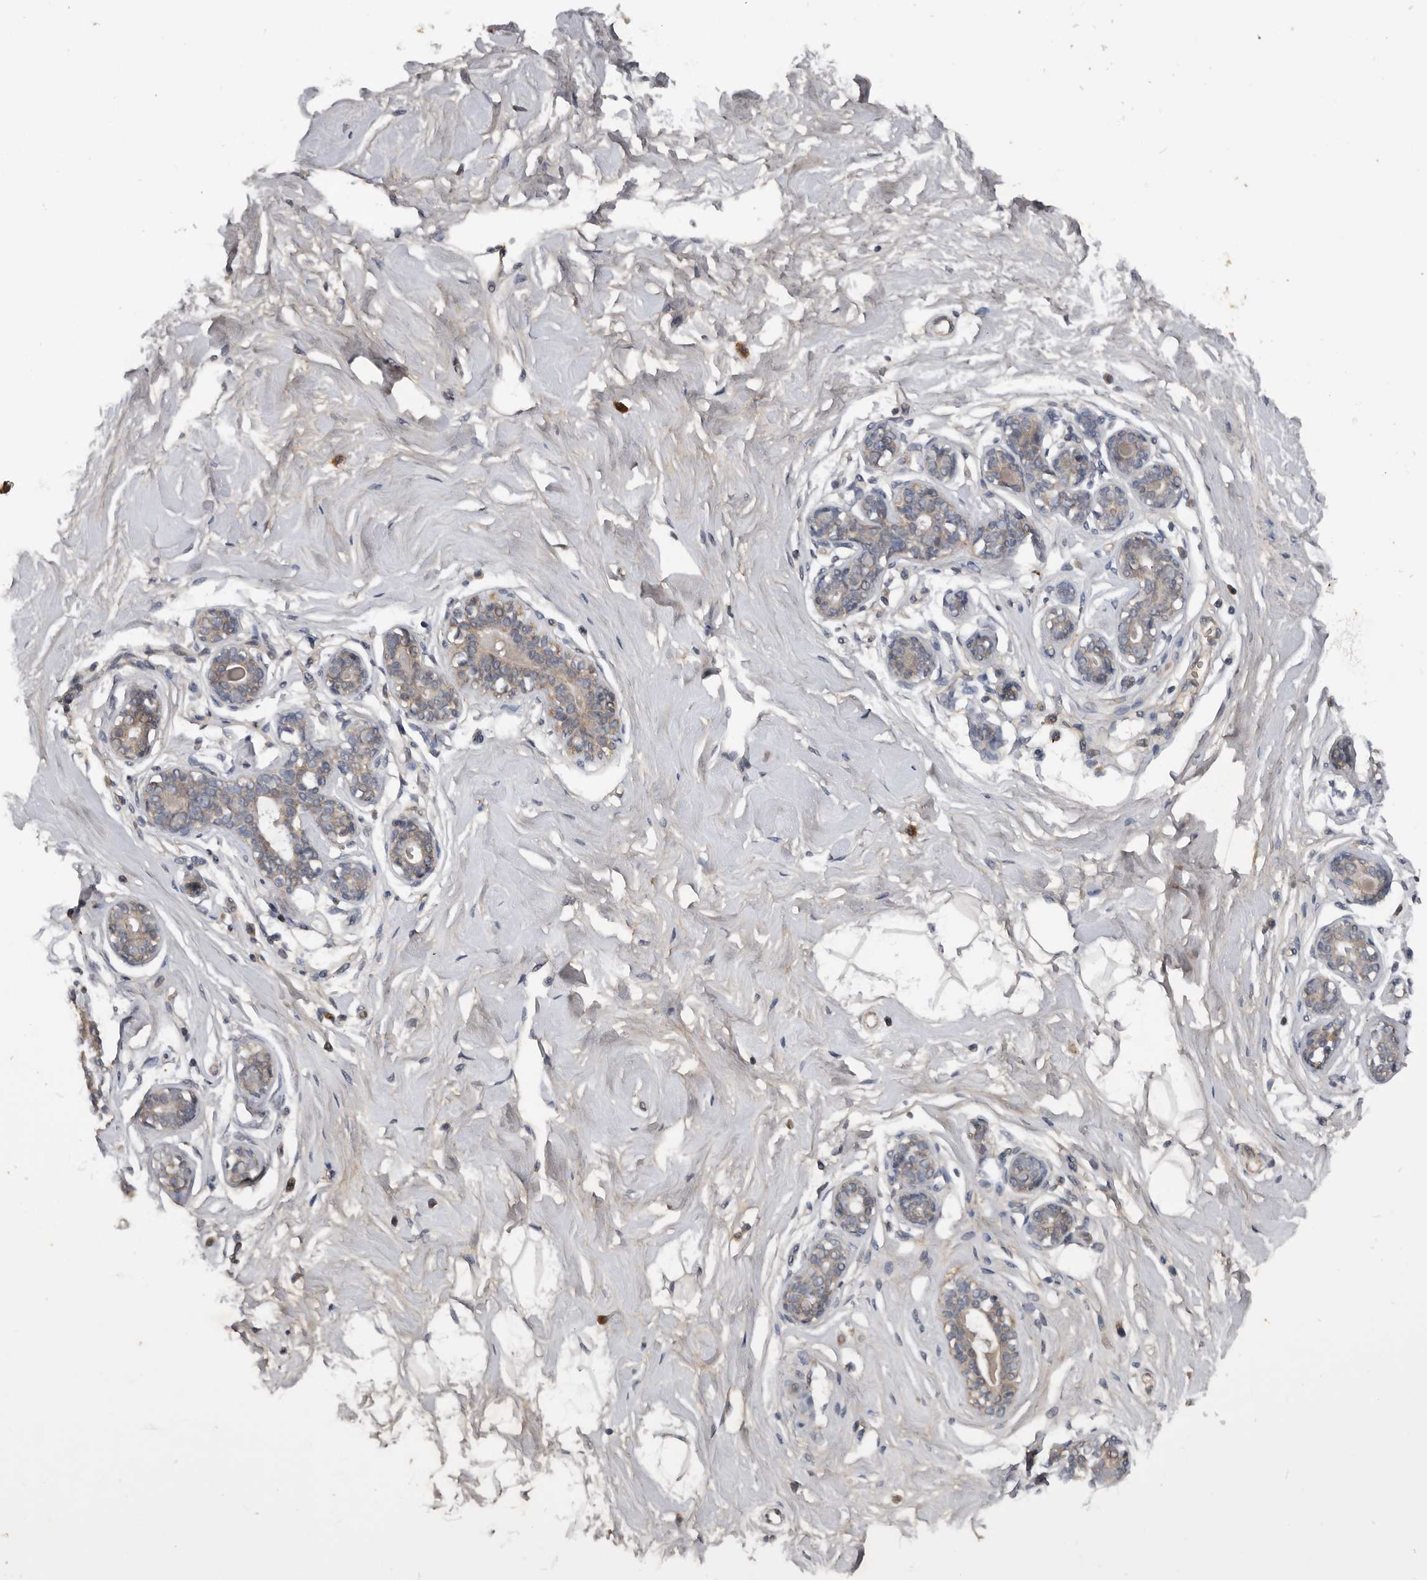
{"staining": {"intensity": "negative", "quantity": "none", "location": "none"}, "tissue": "breast", "cell_type": "Adipocytes", "image_type": "normal", "snomed": [{"axis": "morphology", "description": "Normal tissue, NOS"}, {"axis": "morphology", "description": "Adenoma, NOS"}, {"axis": "topography", "description": "Breast"}], "caption": "This is an immunohistochemistry (IHC) histopathology image of normal breast. There is no expression in adipocytes.", "gene": "DNAJB4", "patient": {"sex": "female", "age": 23}}